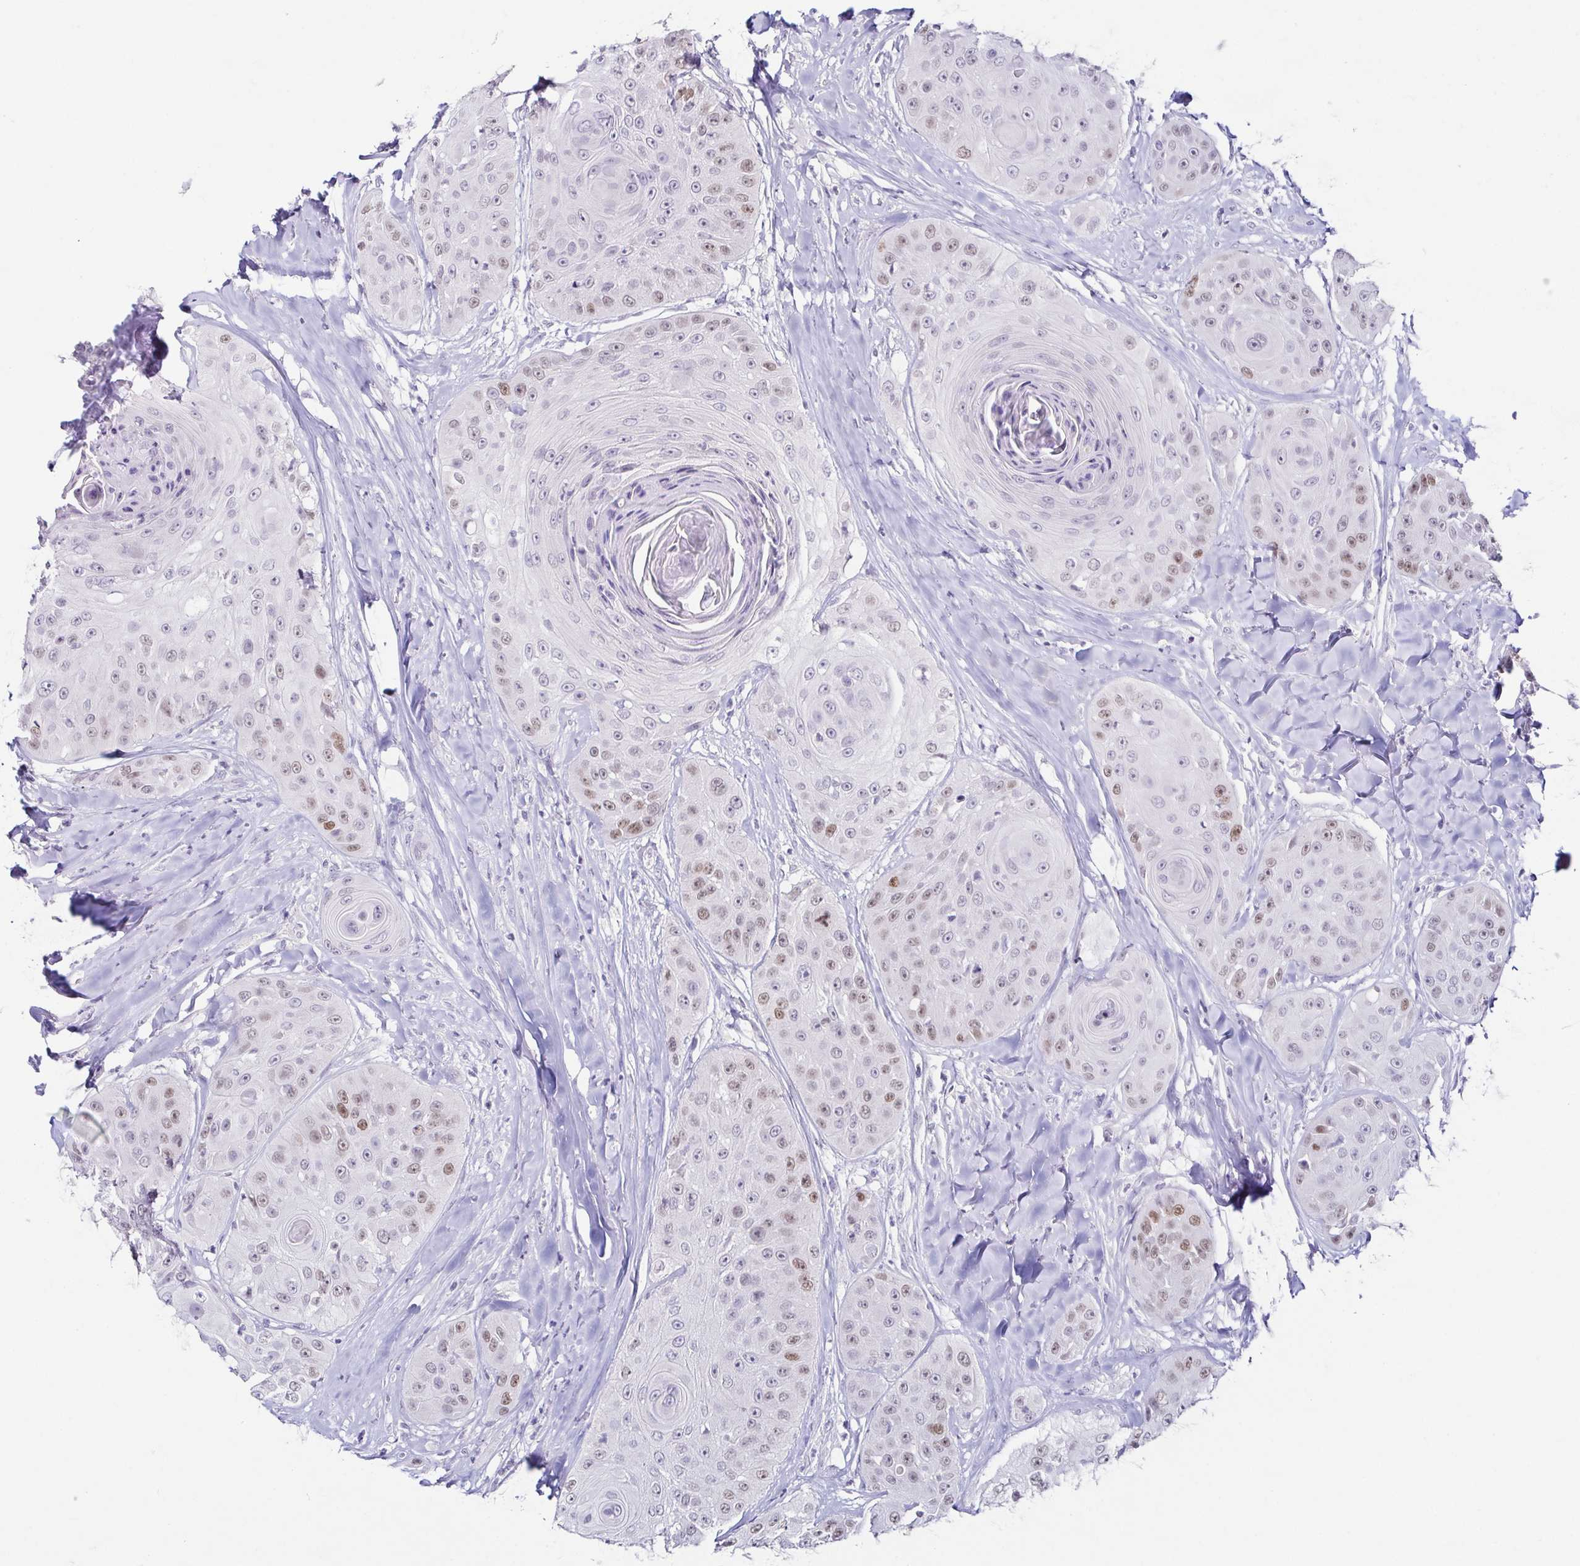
{"staining": {"intensity": "moderate", "quantity": "25%-75%", "location": "nuclear"}, "tissue": "head and neck cancer", "cell_type": "Tumor cells", "image_type": "cancer", "snomed": [{"axis": "morphology", "description": "Squamous cell carcinoma, NOS"}, {"axis": "topography", "description": "Head-Neck"}], "caption": "Brown immunohistochemical staining in squamous cell carcinoma (head and neck) displays moderate nuclear positivity in approximately 25%-75% of tumor cells.", "gene": "TP73", "patient": {"sex": "male", "age": 83}}